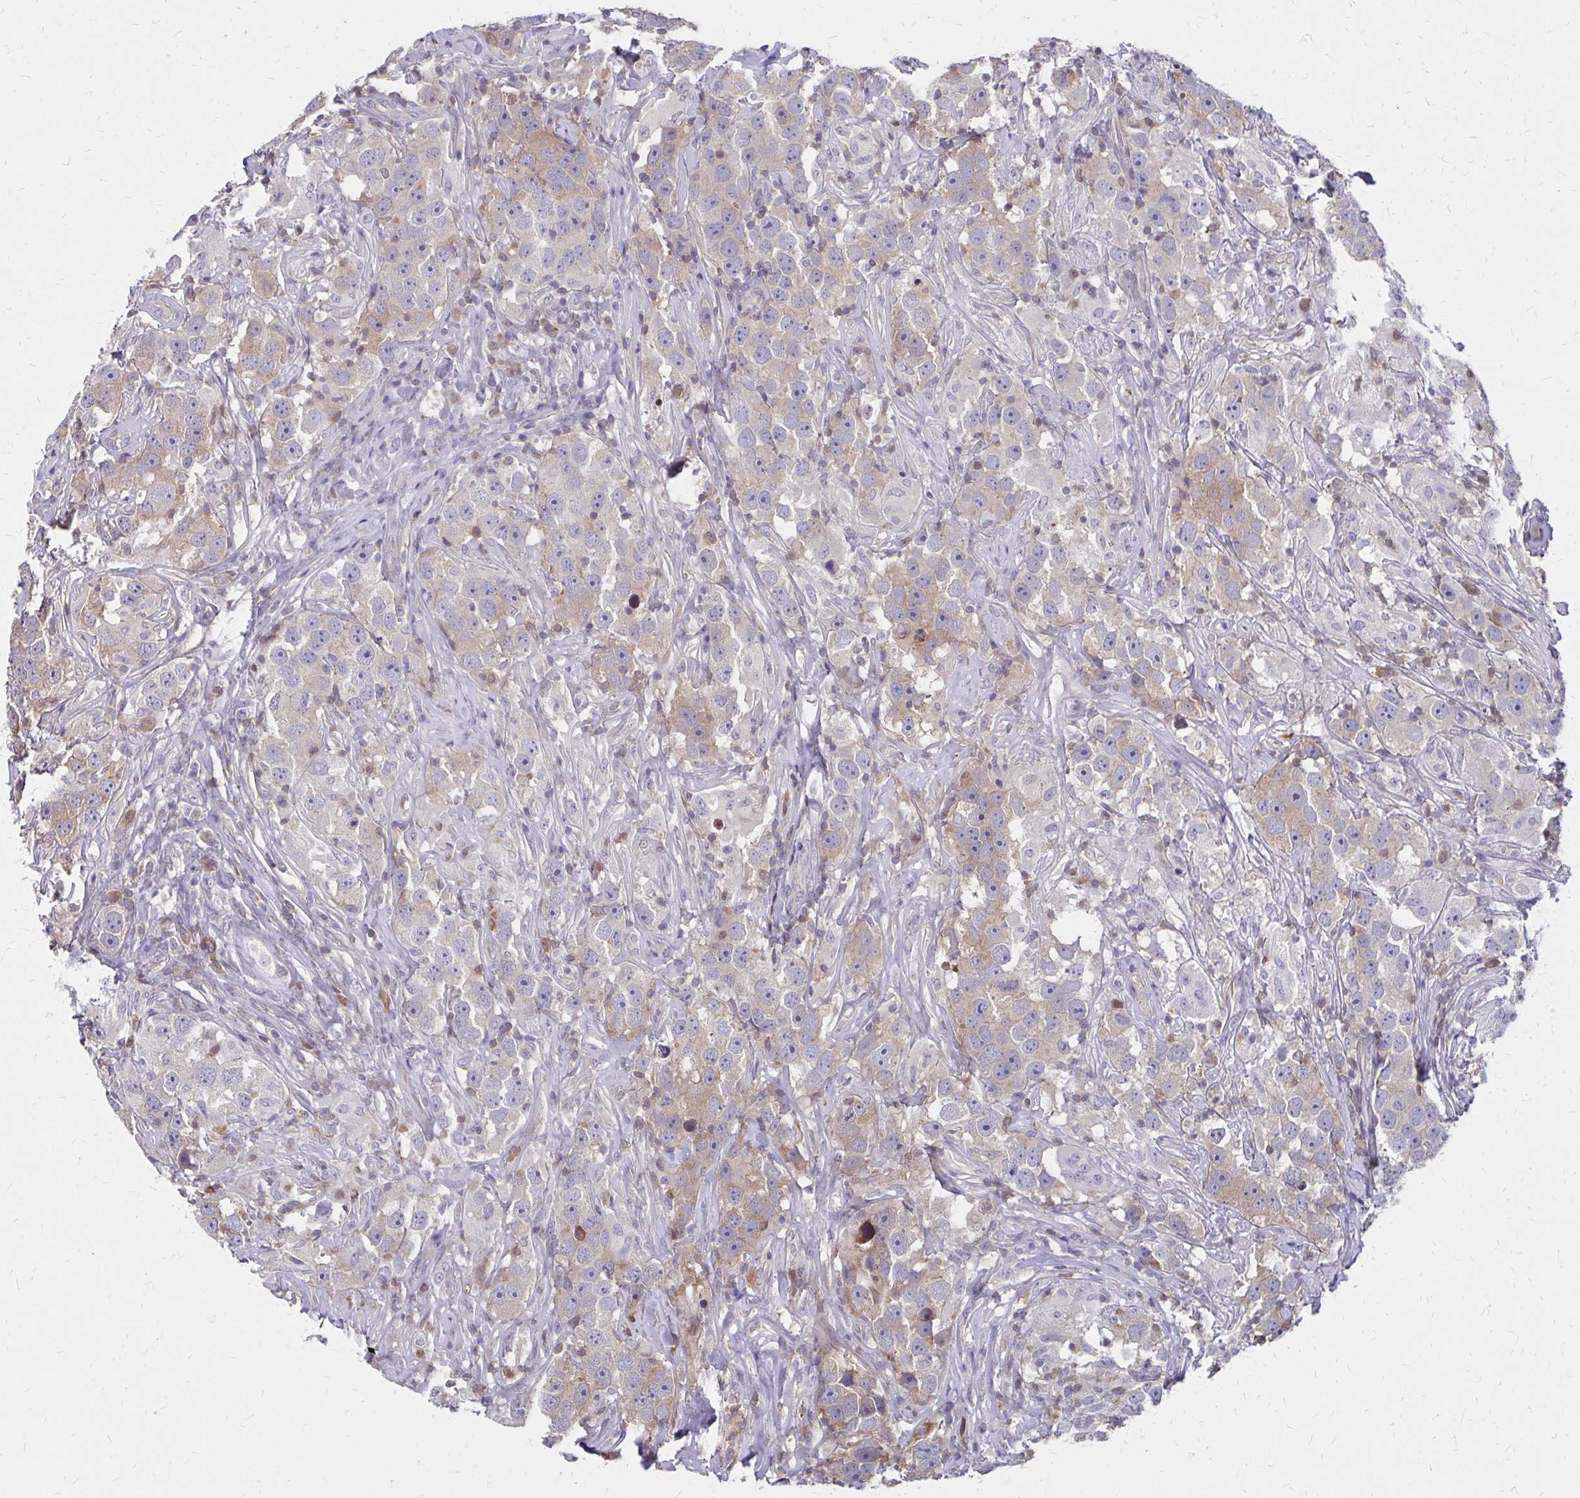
{"staining": {"intensity": "weak", "quantity": "25%-75%", "location": "cytoplasmic/membranous"}, "tissue": "testis cancer", "cell_type": "Tumor cells", "image_type": "cancer", "snomed": [{"axis": "morphology", "description": "Seminoma, NOS"}, {"axis": "topography", "description": "Testis"}], "caption": "Tumor cells demonstrate low levels of weak cytoplasmic/membranous expression in approximately 25%-75% of cells in testis cancer.", "gene": "IFI44L", "patient": {"sex": "male", "age": 49}}